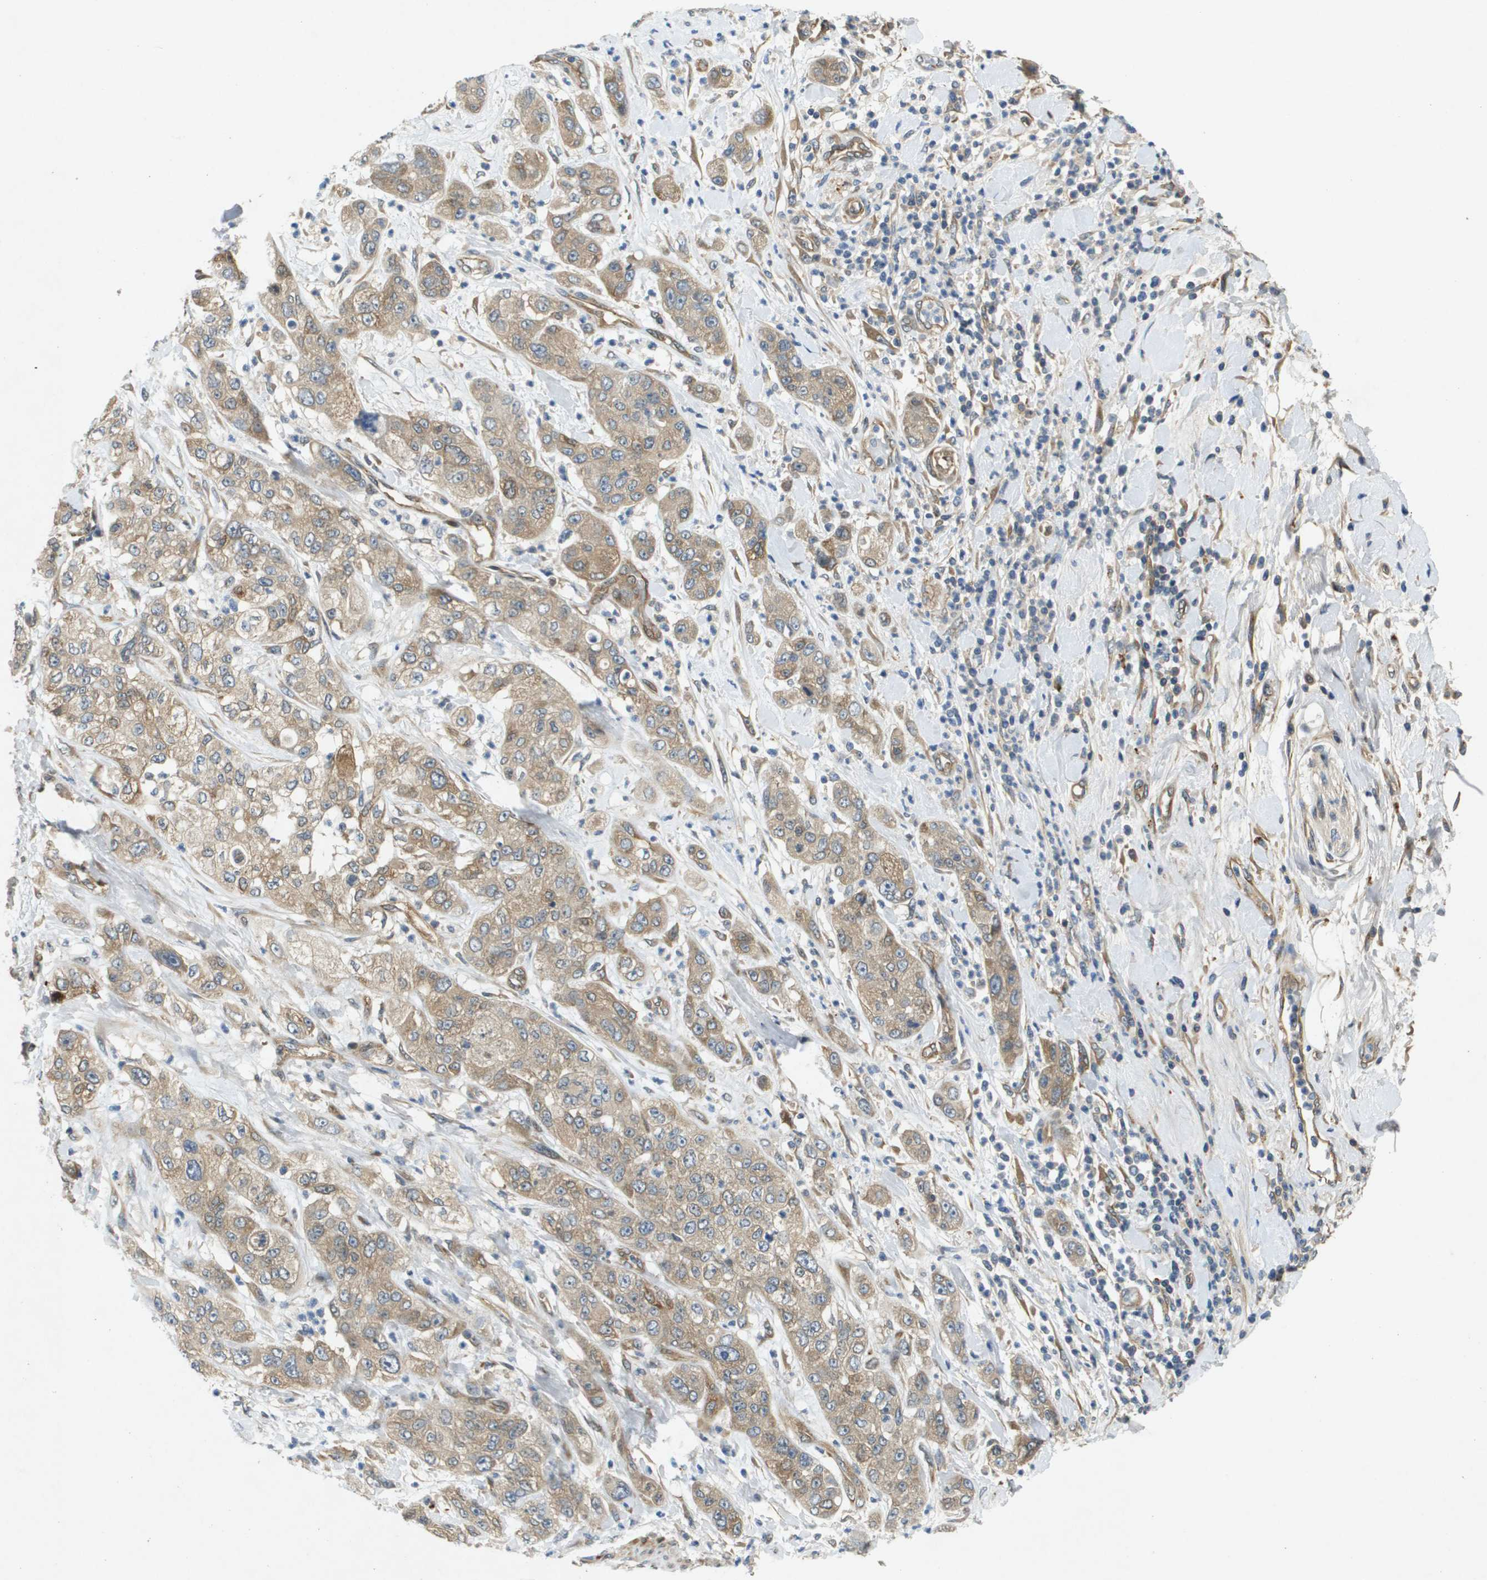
{"staining": {"intensity": "weak", "quantity": ">75%", "location": "cytoplasmic/membranous"}, "tissue": "pancreatic cancer", "cell_type": "Tumor cells", "image_type": "cancer", "snomed": [{"axis": "morphology", "description": "Adenocarcinoma, NOS"}, {"axis": "topography", "description": "Pancreas"}], "caption": "Tumor cells demonstrate weak cytoplasmic/membranous expression in about >75% of cells in pancreatic cancer (adenocarcinoma).", "gene": "PGAP3", "patient": {"sex": "female", "age": 78}}